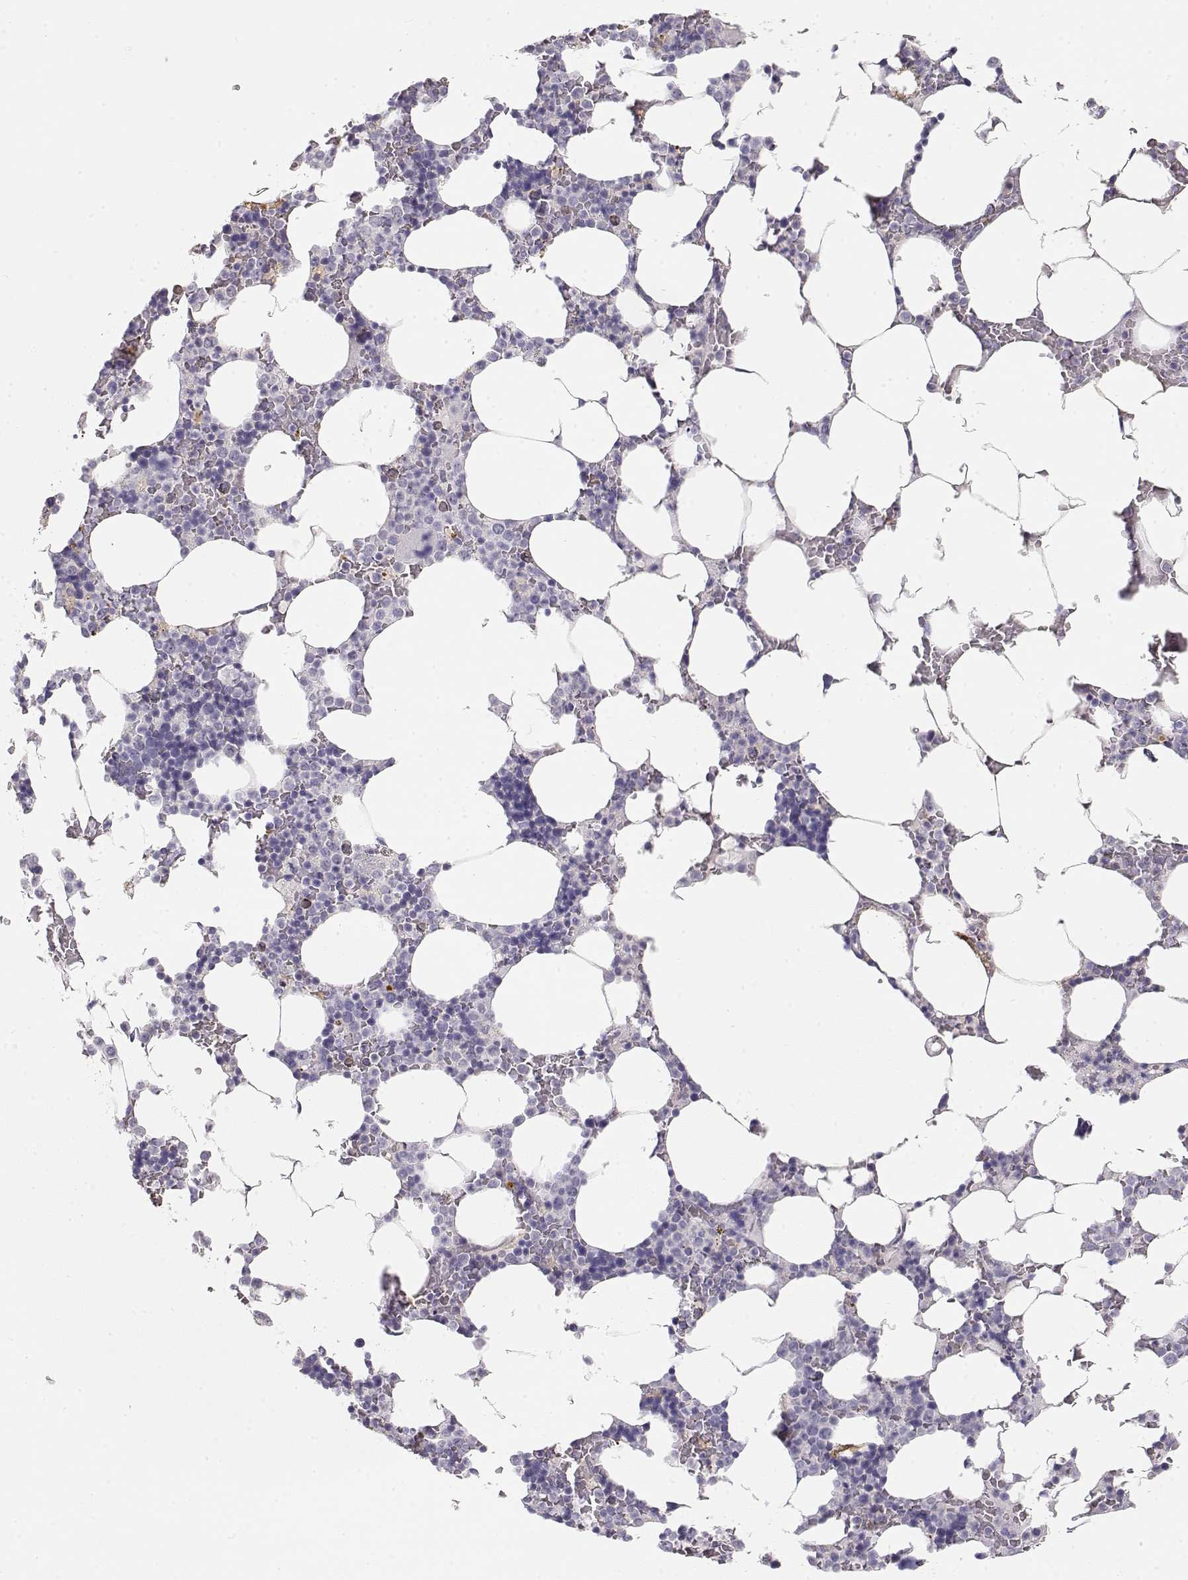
{"staining": {"intensity": "negative", "quantity": "none", "location": "none"}, "tissue": "bone marrow", "cell_type": "Hematopoietic cells", "image_type": "normal", "snomed": [{"axis": "morphology", "description": "Normal tissue, NOS"}, {"axis": "topography", "description": "Bone marrow"}], "caption": "Image shows no significant protein positivity in hematopoietic cells of unremarkable bone marrow. (DAB (3,3'-diaminobenzidine) IHC, high magnification).", "gene": "NUTM1", "patient": {"sex": "male", "age": 51}}